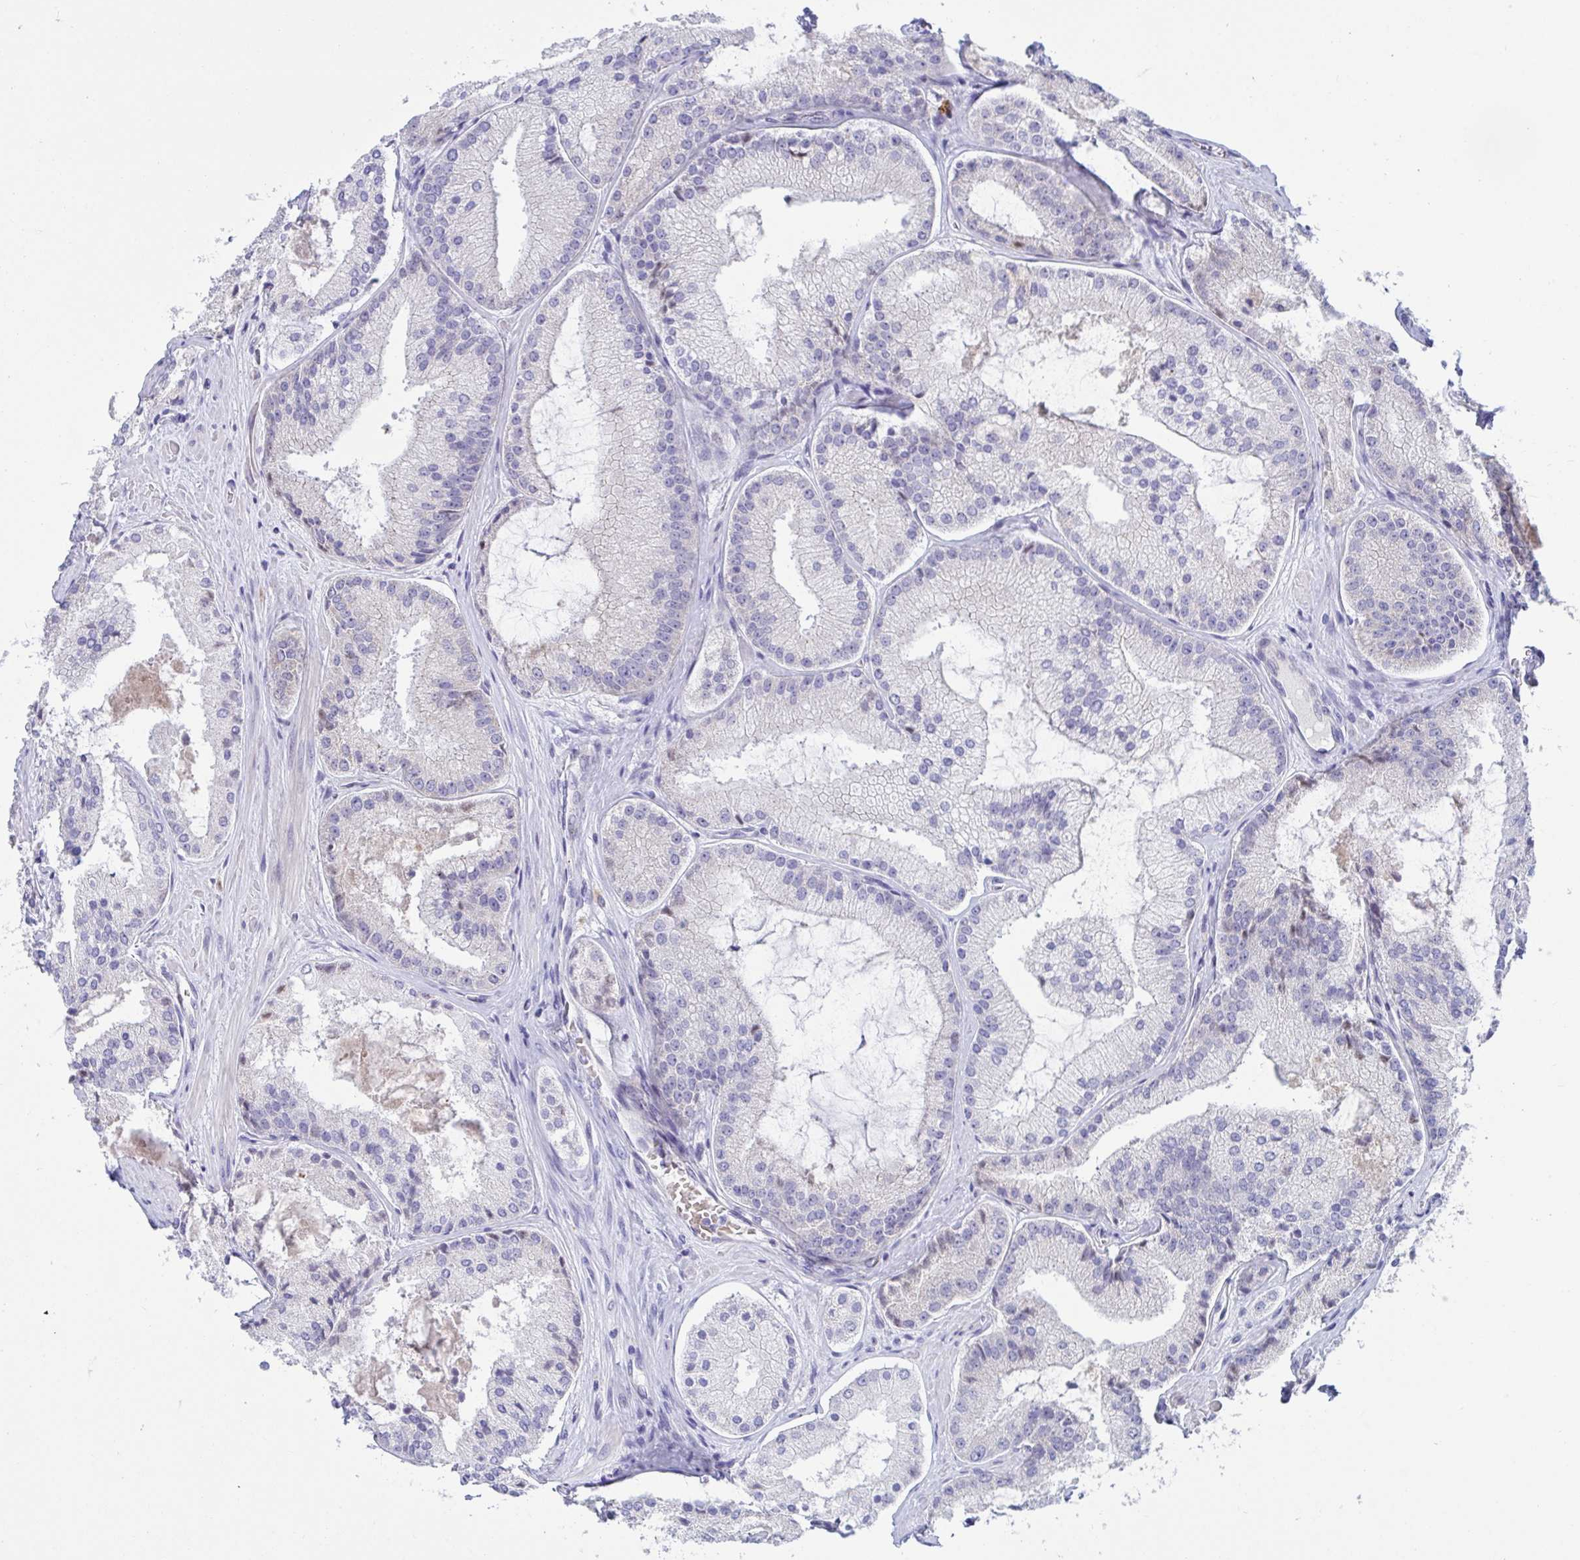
{"staining": {"intensity": "negative", "quantity": "none", "location": "none"}, "tissue": "prostate cancer", "cell_type": "Tumor cells", "image_type": "cancer", "snomed": [{"axis": "morphology", "description": "Adenocarcinoma, High grade"}, {"axis": "topography", "description": "Prostate"}], "caption": "There is no significant positivity in tumor cells of prostate adenocarcinoma (high-grade). (DAB immunohistochemistry visualized using brightfield microscopy, high magnification).", "gene": "TAS2R38", "patient": {"sex": "male", "age": 73}}